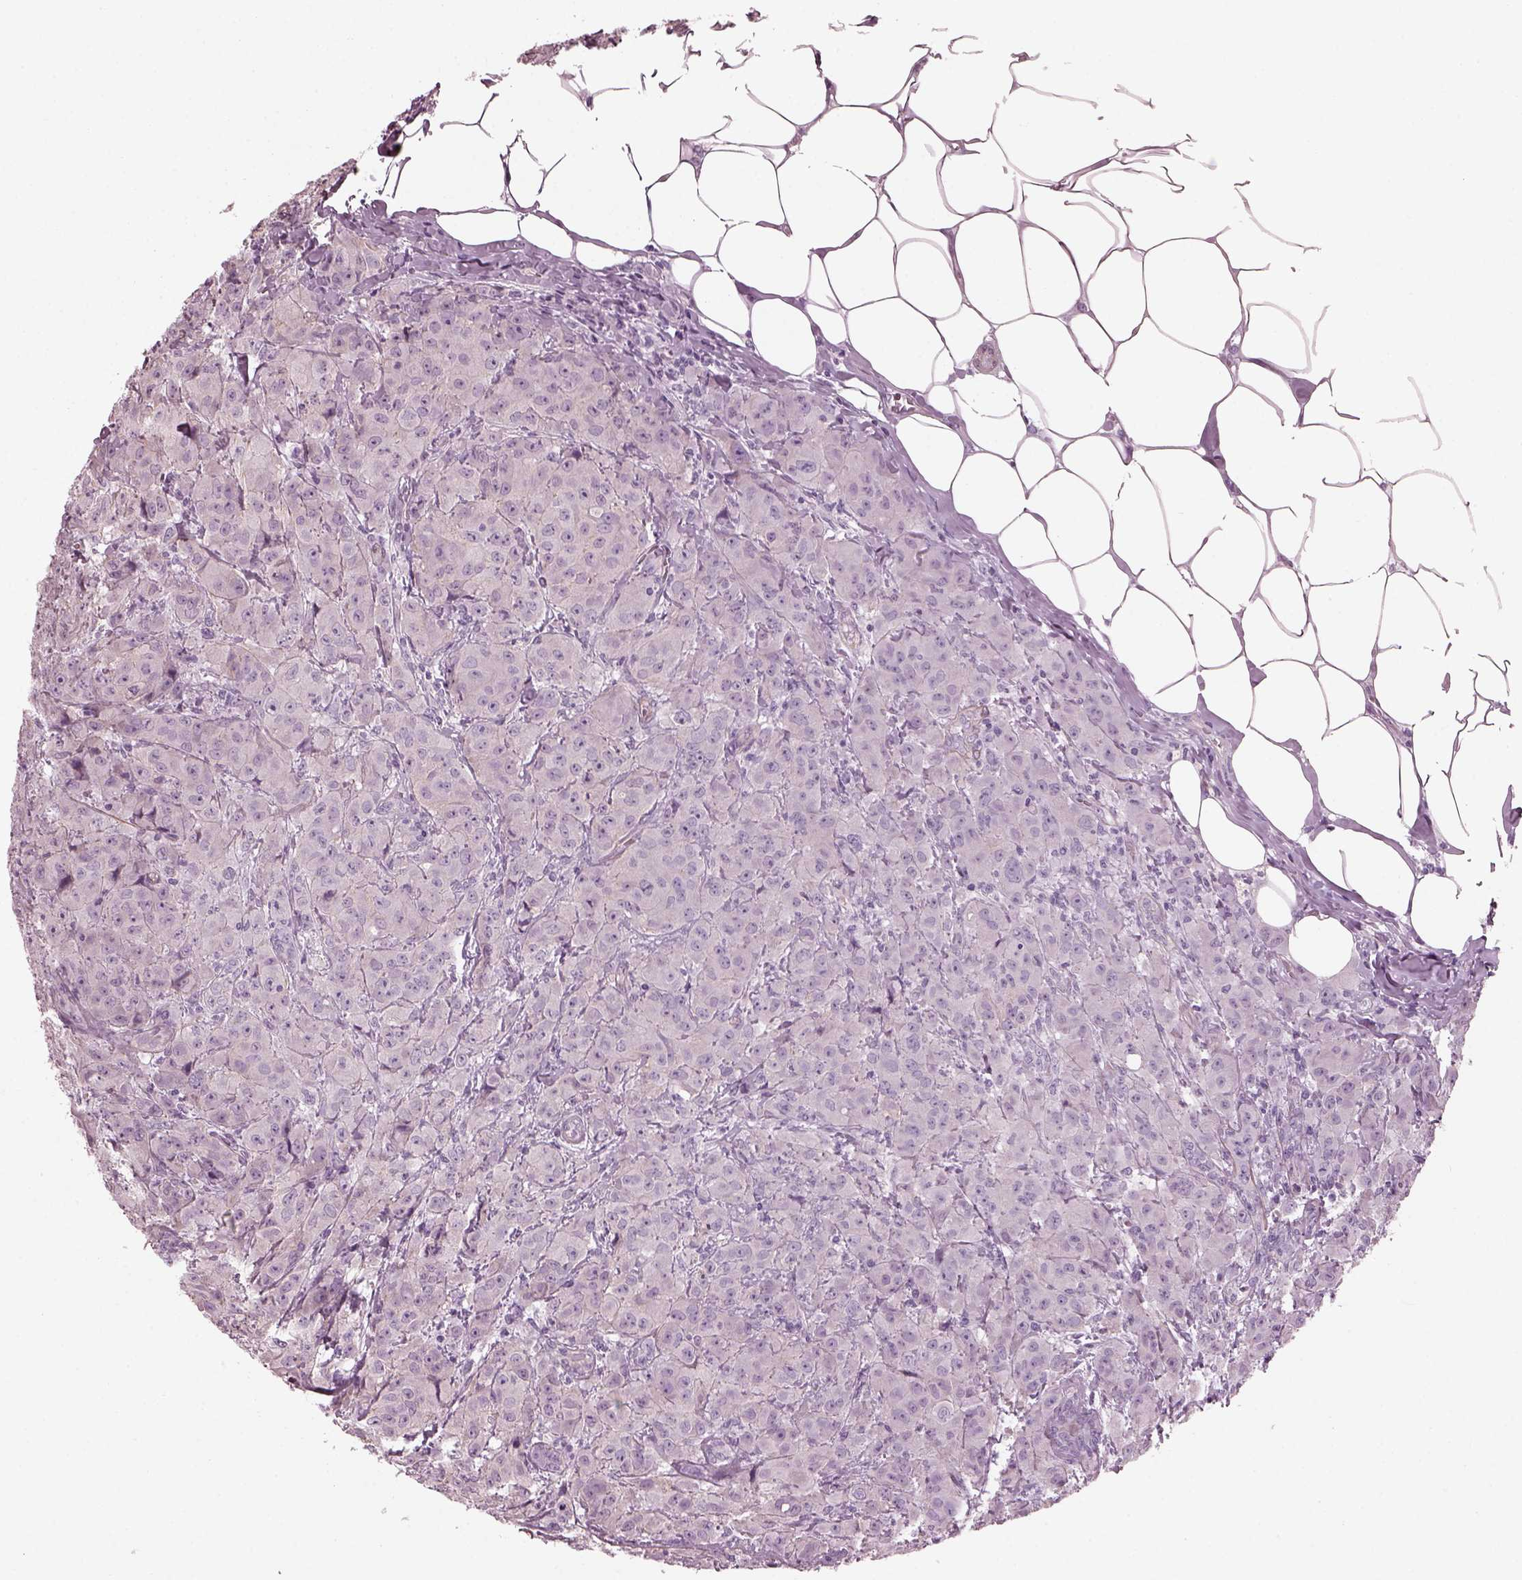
{"staining": {"intensity": "negative", "quantity": "none", "location": "none"}, "tissue": "breast cancer", "cell_type": "Tumor cells", "image_type": "cancer", "snomed": [{"axis": "morphology", "description": "Normal tissue, NOS"}, {"axis": "morphology", "description": "Duct carcinoma"}, {"axis": "topography", "description": "Breast"}], "caption": "Tumor cells are negative for brown protein staining in breast invasive ductal carcinoma. The staining is performed using DAB (3,3'-diaminobenzidine) brown chromogen with nuclei counter-stained in using hematoxylin.", "gene": "BFSP1", "patient": {"sex": "female", "age": 43}}